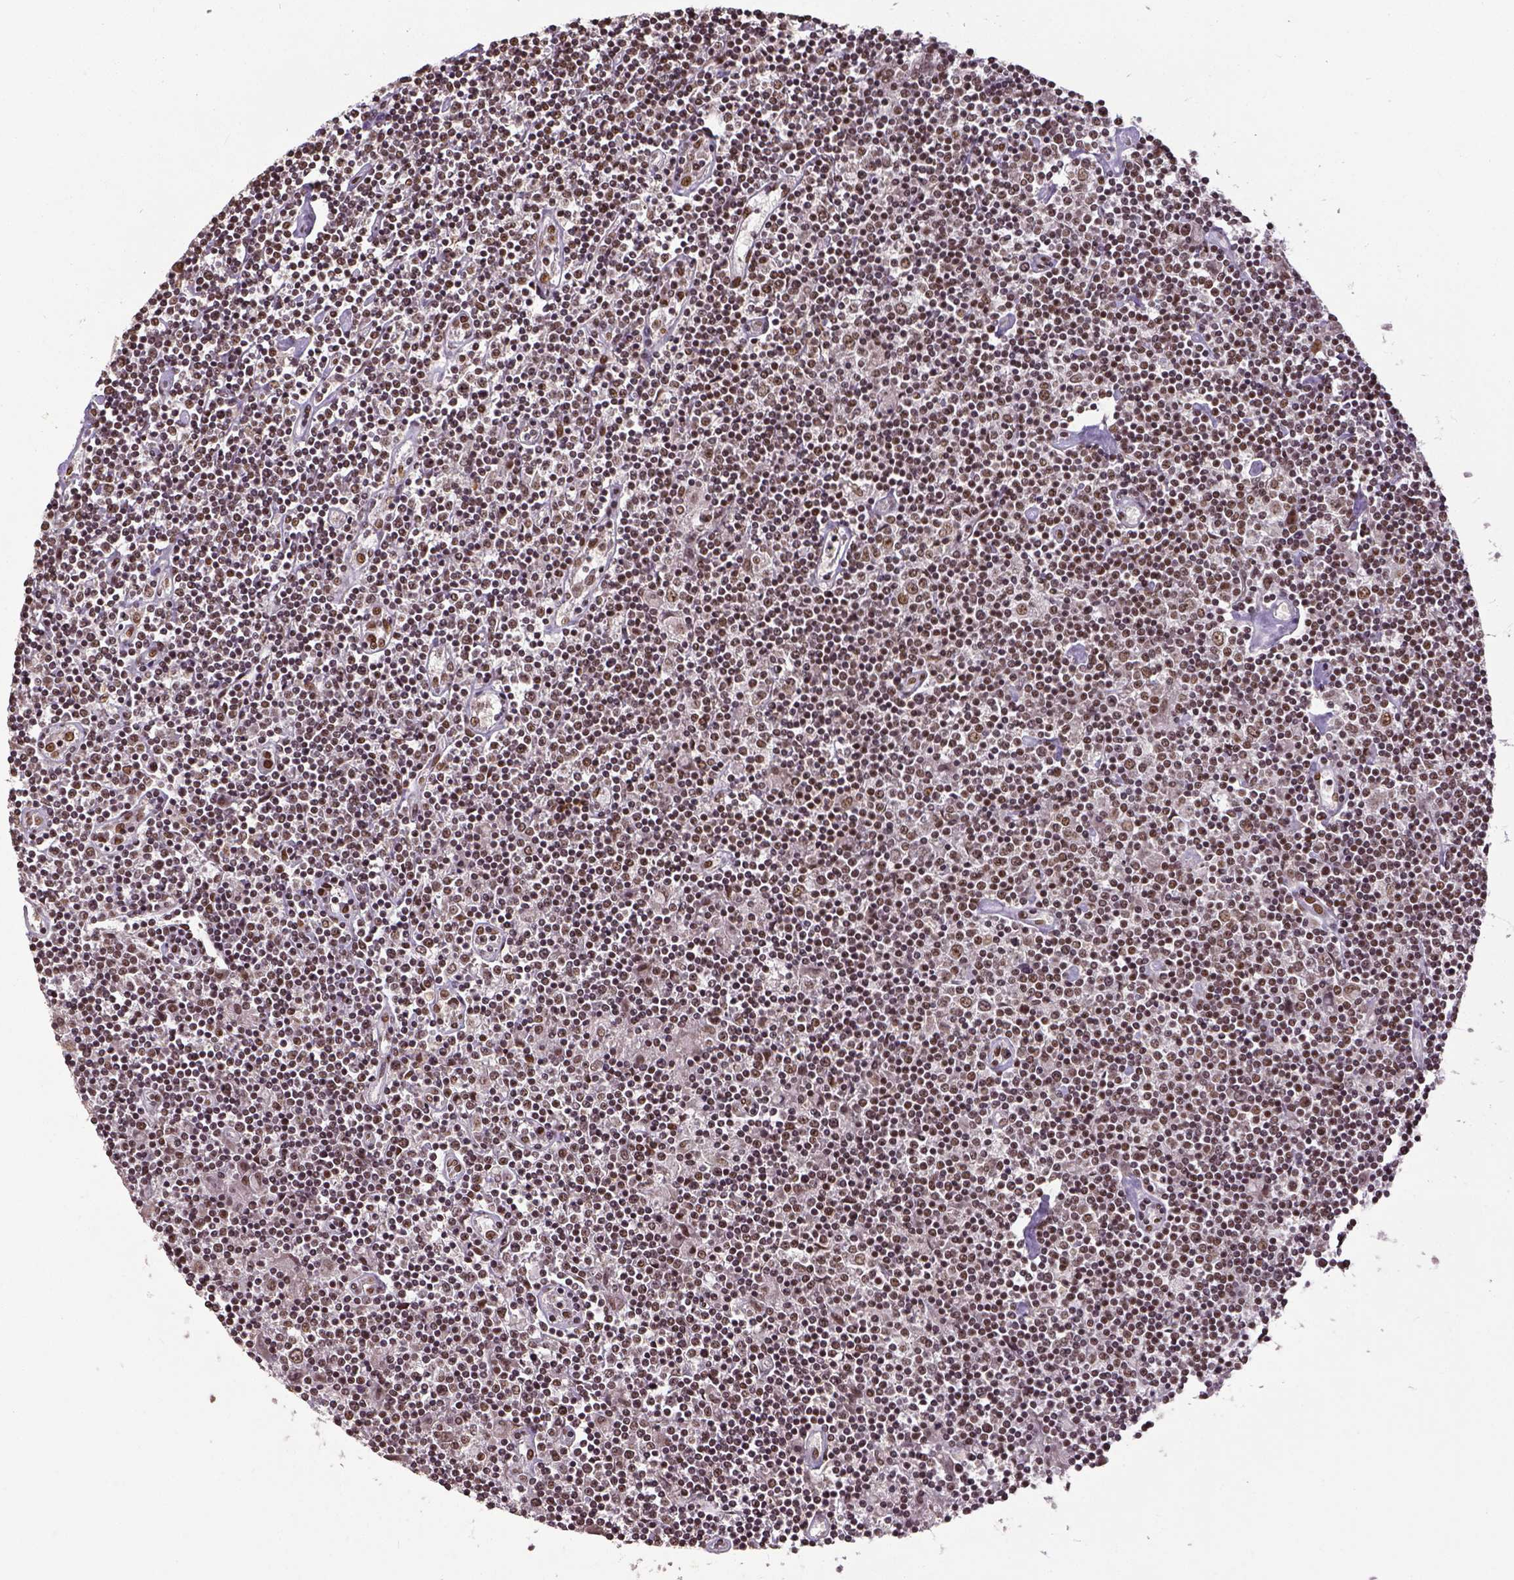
{"staining": {"intensity": "moderate", "quantity": ">75%", "location": "nuclear"}, "tissue": "lymphoma", "cell_type": "Tumor cells", "image_type": "cancer", "snomed": [{"axis": "morphology", "description": "Hodgkin's disease, NOS"}, {"axis": "topography", "description": "Lymph node"}], "caption": "Lymphoma stained with a protein marker displays moderate staining in tumor cells.", "gene": "ATRX", "patient": {"sex": "male", "age": 40}}